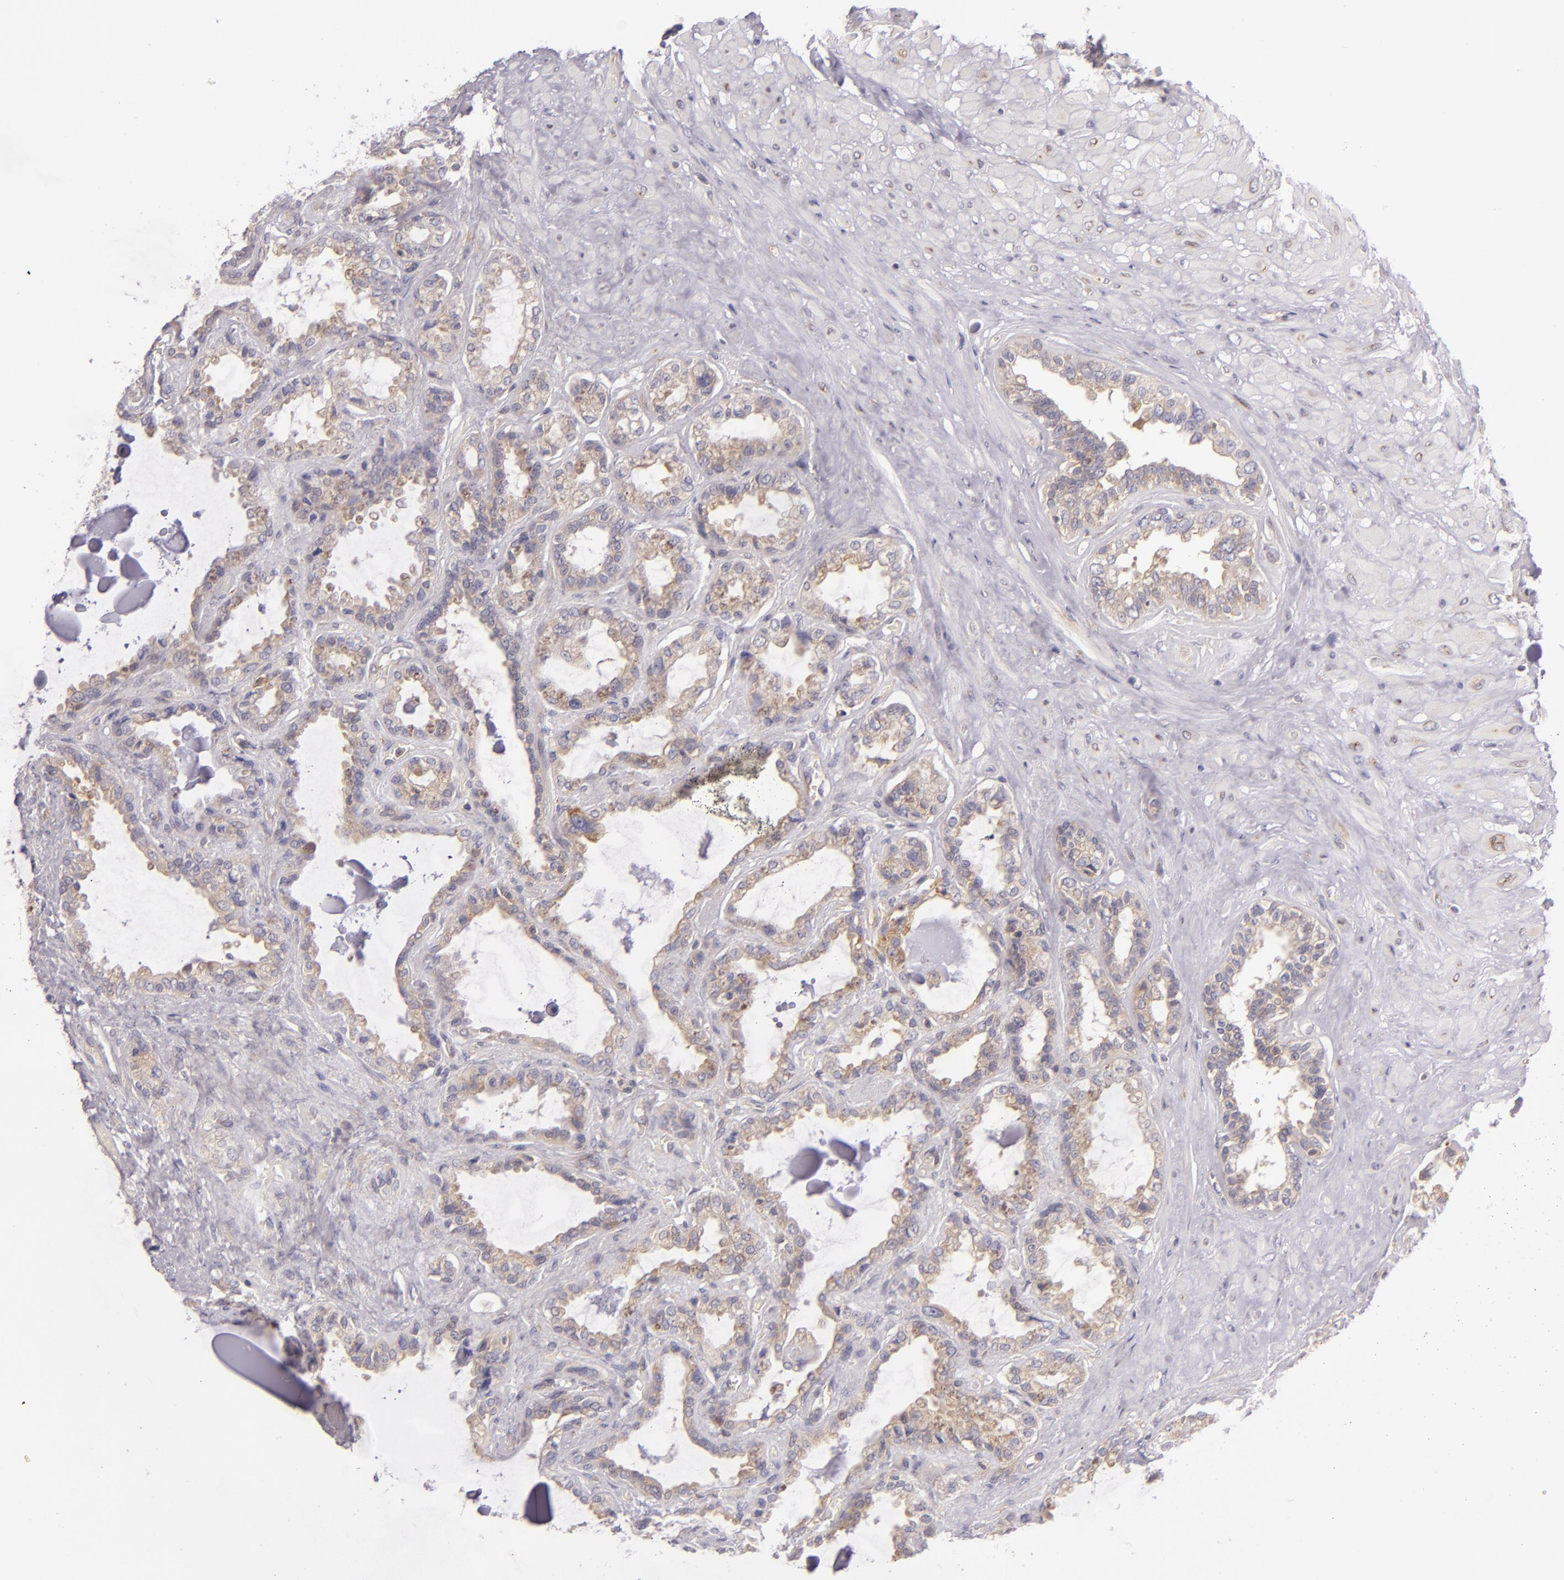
{"staining": {"intensity": "weak", "quantity": ">75%", "location": "cytoplasmic/membranous"}, "tissue": "seminal vesicle", "cell_type": "Glandular cells", "image_type": "normal", "snomed": [{"axis": "morphology", "description": "Normal tissue, NOS"}, {"axis": "morphology", "description": "Inflammation, NOS"}, {"axis": "topography", "description": "Urinary bladder"}, {"axis": "topography", "description": "Prostate"}, {"axis": "topography", "description": "Seminal veicle"}], "caption": "This micrograph demonstrates immunohistochemistry (IHC) staining of normal seminal vesicle, with low weak cytoplasmic/membranous staining in approximately >75% of glandular cells.", "gene": "UPF3B", "patient": {"sex": "male", "age": 82}}